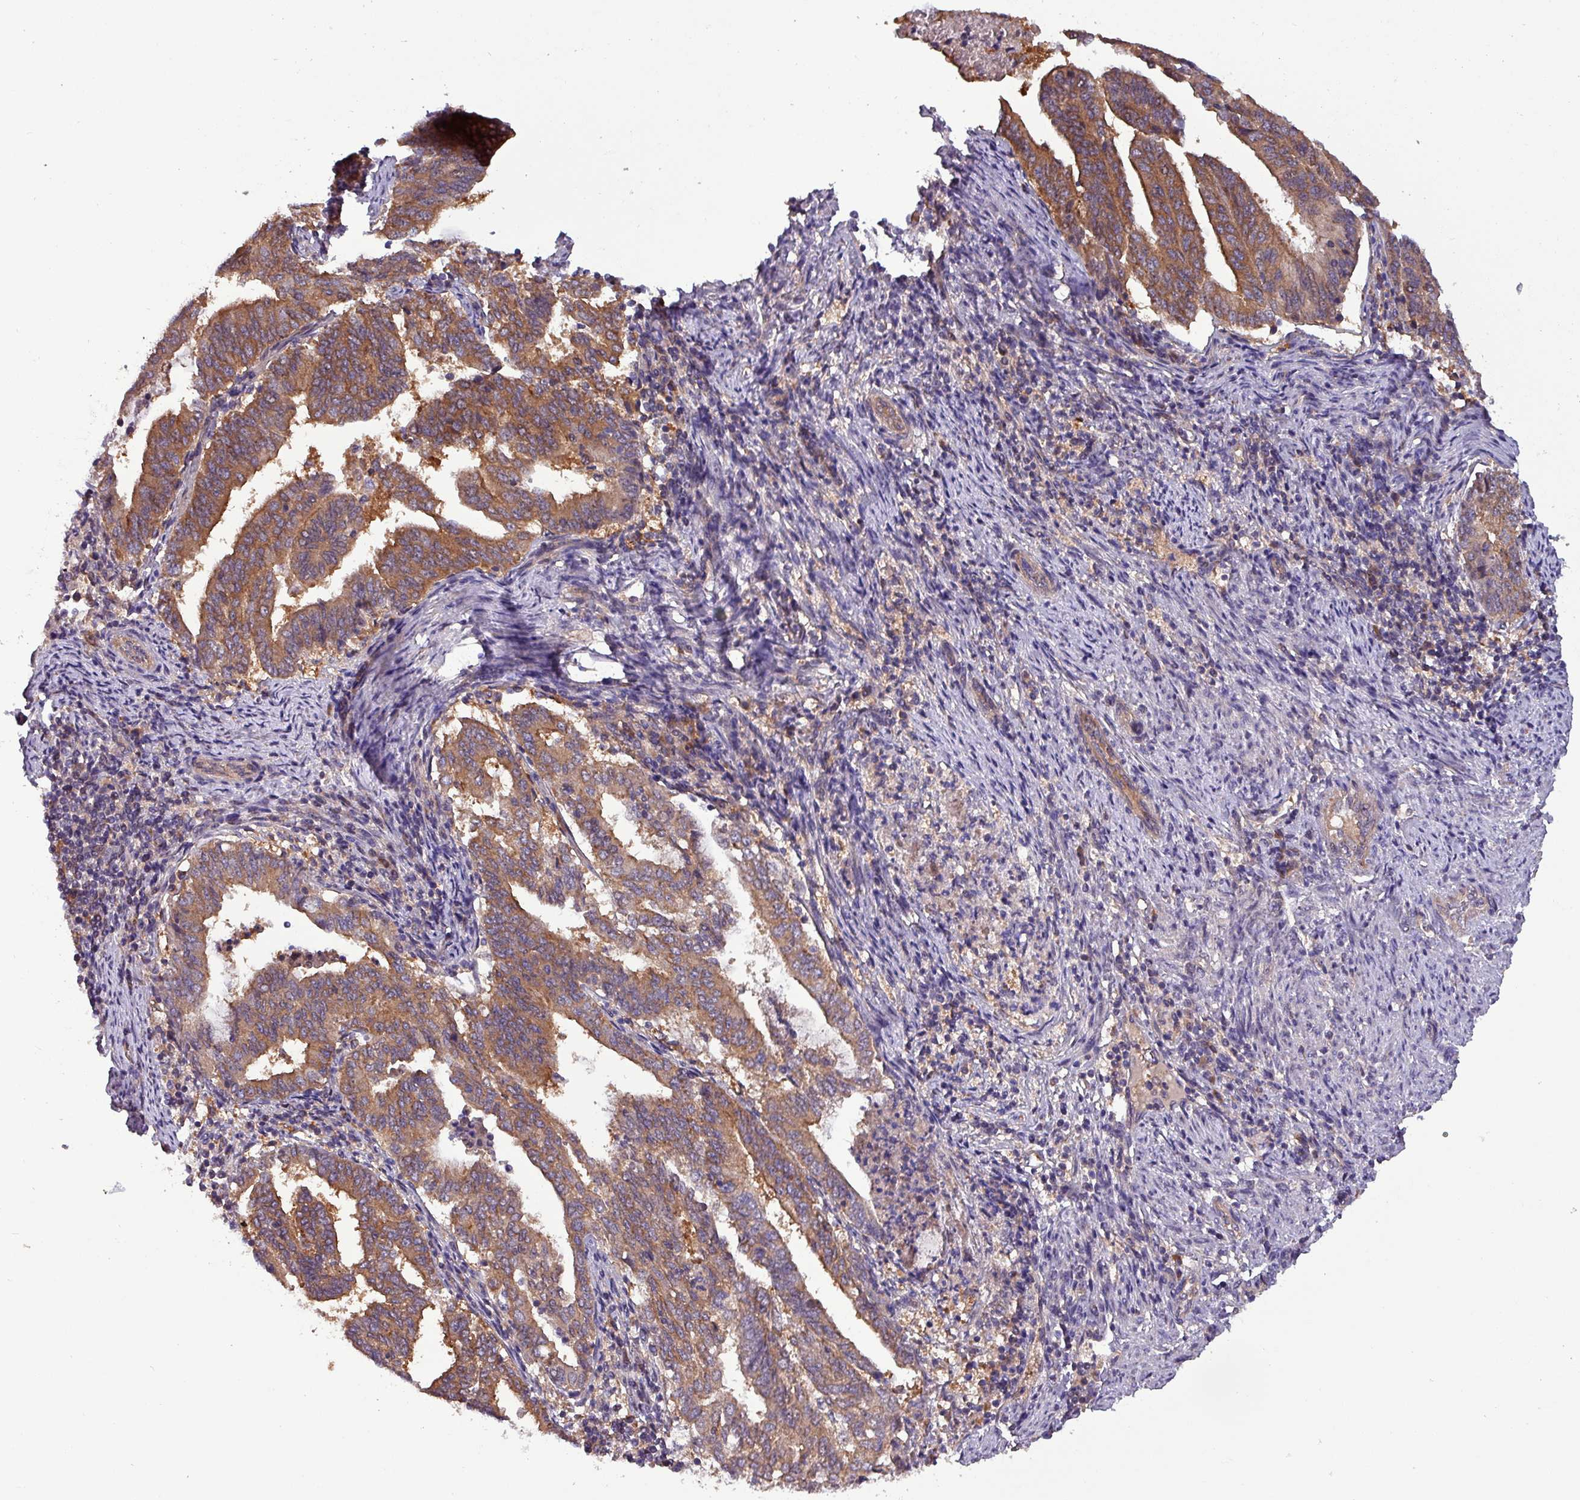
{"staining": {"intensity": "moderate", "quantity": ">75%", "location": "cytoplasmic/membranous"}, "tissue": "endometrial cancer", "cell_type": "Tumor cells", "image_type": "cancer", "snomed": [{"axis": "morphology", "description": "Adenocarcinoma, NOS"}, {"axis": "topography", "description": "Endometrium"}], "caption": "A photomicrograph showing moderate cytoplasmic/membranous positivity in about >75% of tumor cells in adenocarcinoma (endometrial), as visualized by brown immunohistochemical staining.", "gene": "PAFAH1B2", "patient": {"sex": "female", "age": 80}}